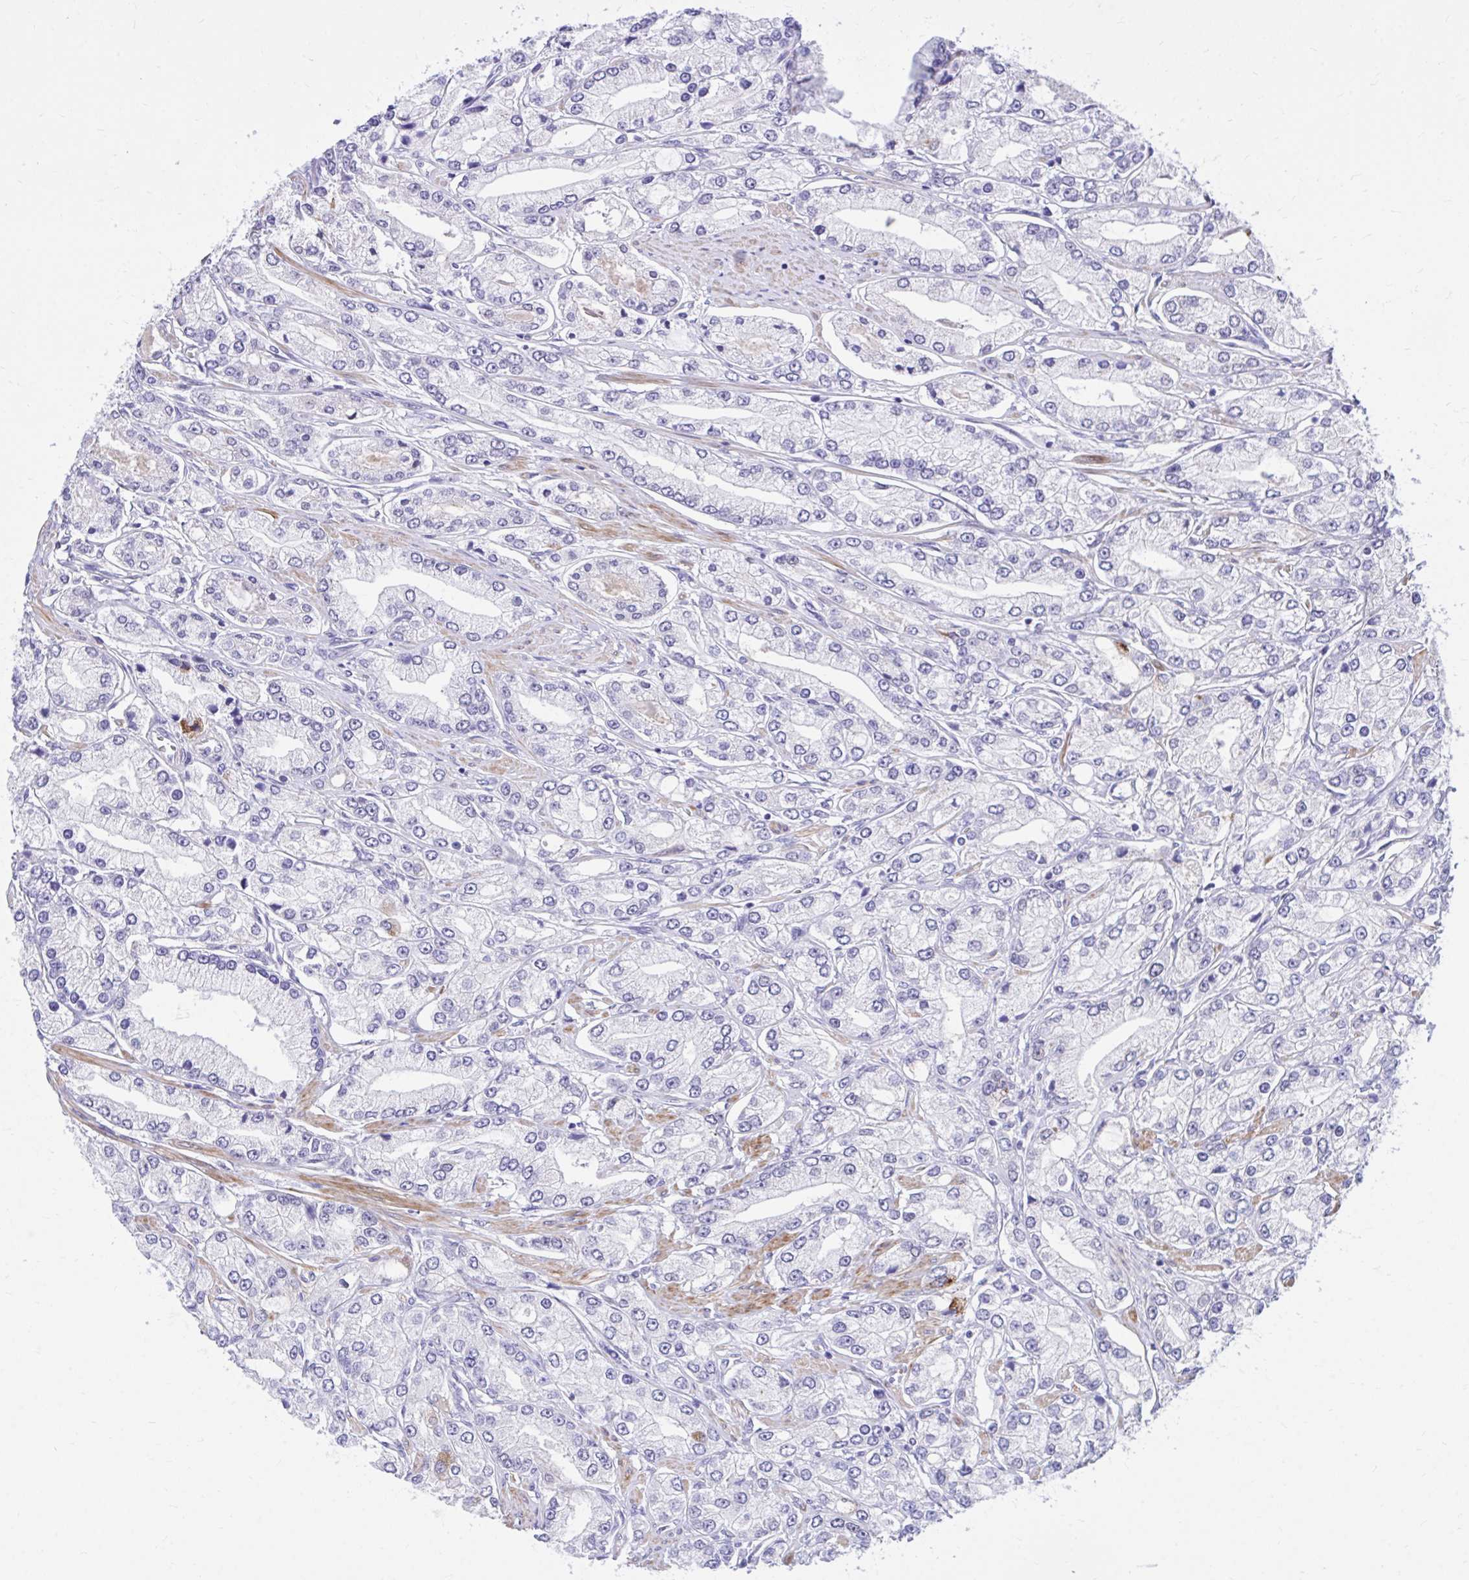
{"staining": {"intensity": "negative", "quantity": "none", "location": "none"}, "tissue": "prostate cancer", "cell_type": "Tumor cells", "image_type": "cancer", "snomed": [{"axis": "morphology", "description": "Adenocarcinoma, High grade"}, {"axis": "topography", "description": "Prostate"}], "caption": "Prostate cancer (high-grade adenocarcinoma) stained for a protein using immunohistochemistry shows no staining tumor cells.", "gene": "ZBTB25", "patient": {"sex": "male", "age": 66}}